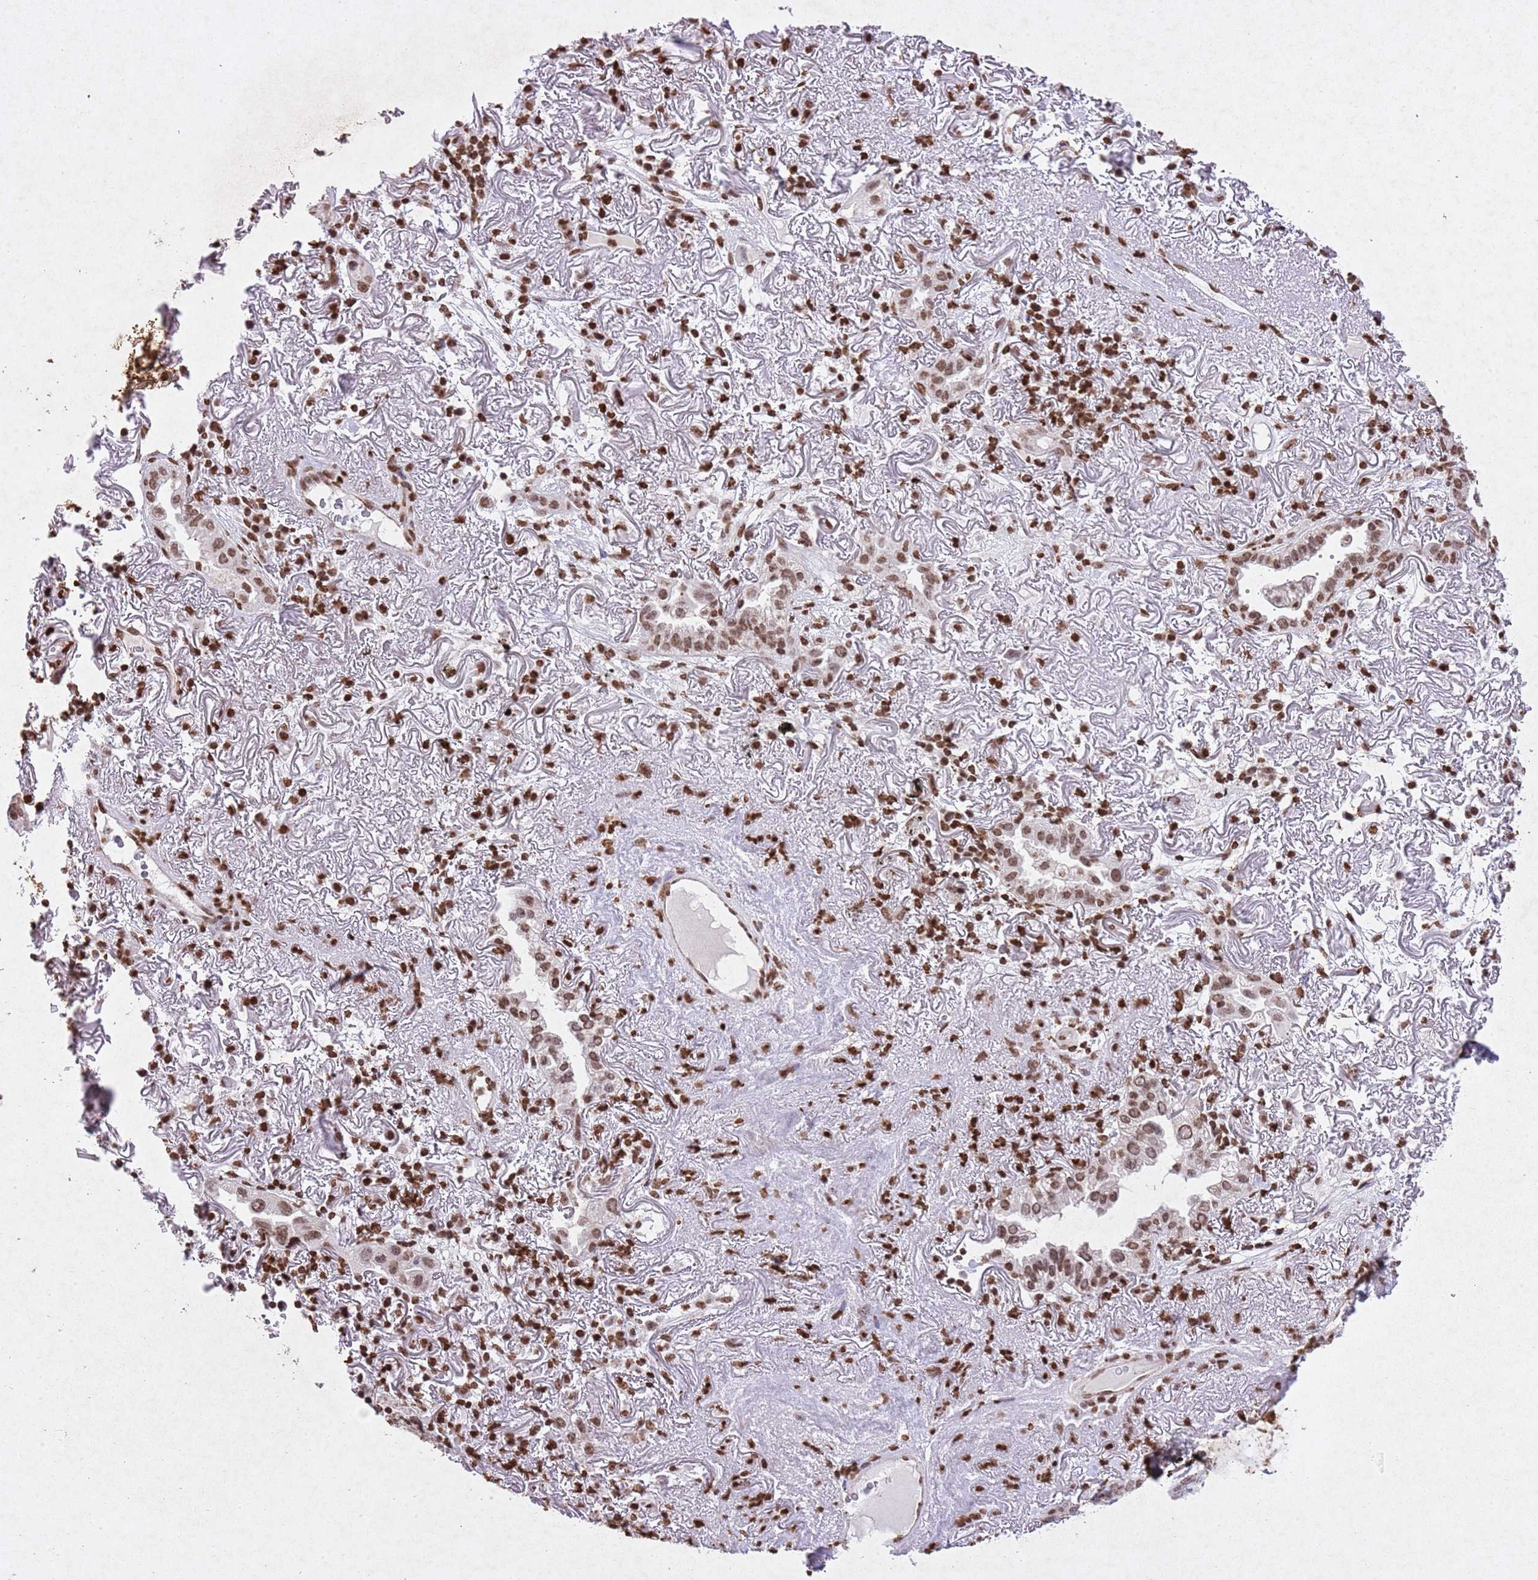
{"staining": {"intensity": "moderate", "quantity": ">75%", "location": "nuclear"}, "tissue": "lung cancer", "cell_type": "Tumor cells", "image_type": "cancer", "snomed": [{"axis": "morphology", "description": "Adenocarcinoma, NOS"}, {"axis": "topography", "description": "Lung"}], "caption": "Immunohistochemical staining of lung adenocarcinoma demonstrates moderate nuclear protein positivity in about >75% of tumor cells.", "gene": "BMAL1", "patient": {"sex": "female", "age": 69}}